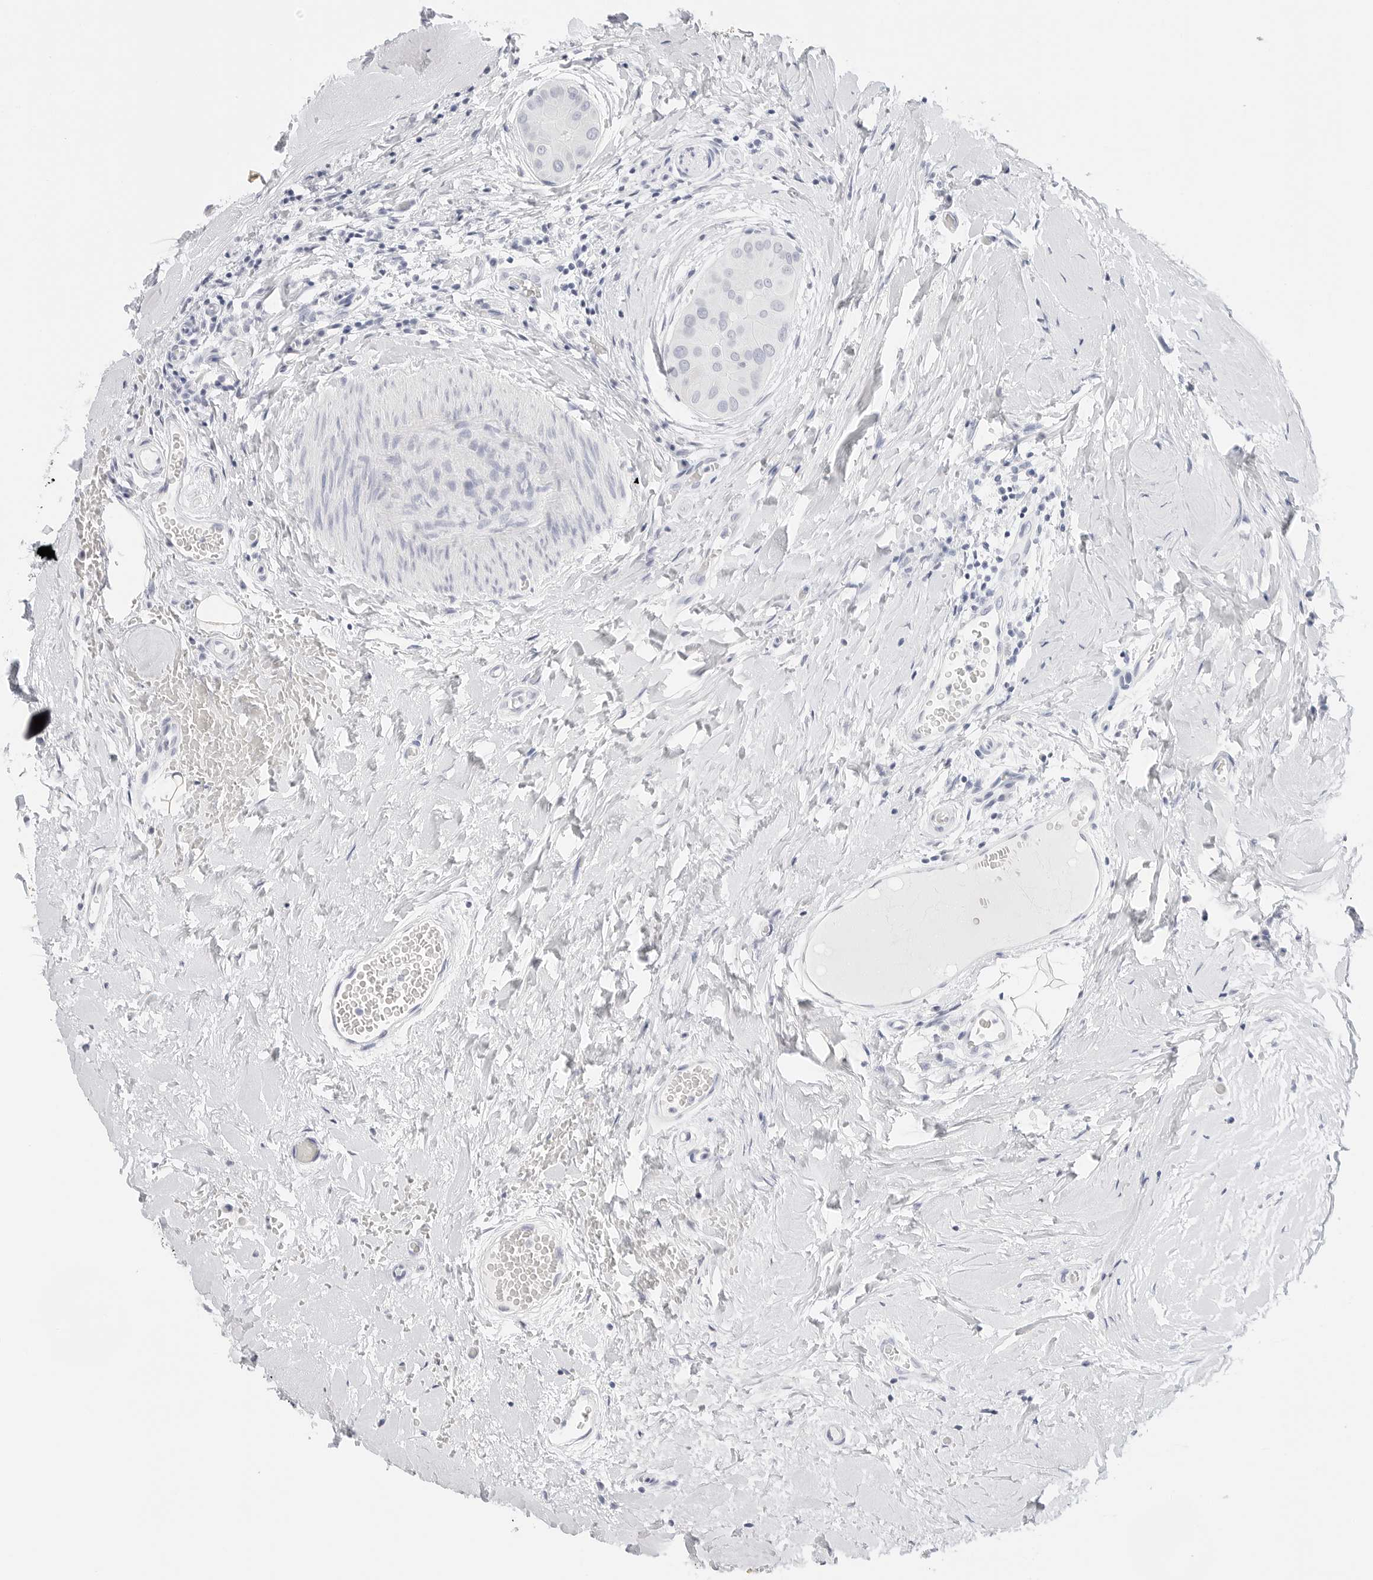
{"staining": {"intensity": "negative", "quantity": "none", "location": "none"}, "tissue": "thyroid cancer", "cell_type": "Tumor cells", "image_type": "cancer", "snomed": [{"axis": "morphology", "description": "Papillary adenocarcinoma, NOS"}, {"axis": "topography", "description": "Thyroid gland"}], "caption": "This is an IHC micrograph of thyroid papillary adenocarcinoma. There is no staining in tumor cells.", "gene": "TFF2", "patient": {"sex": "male", "age": 33}}